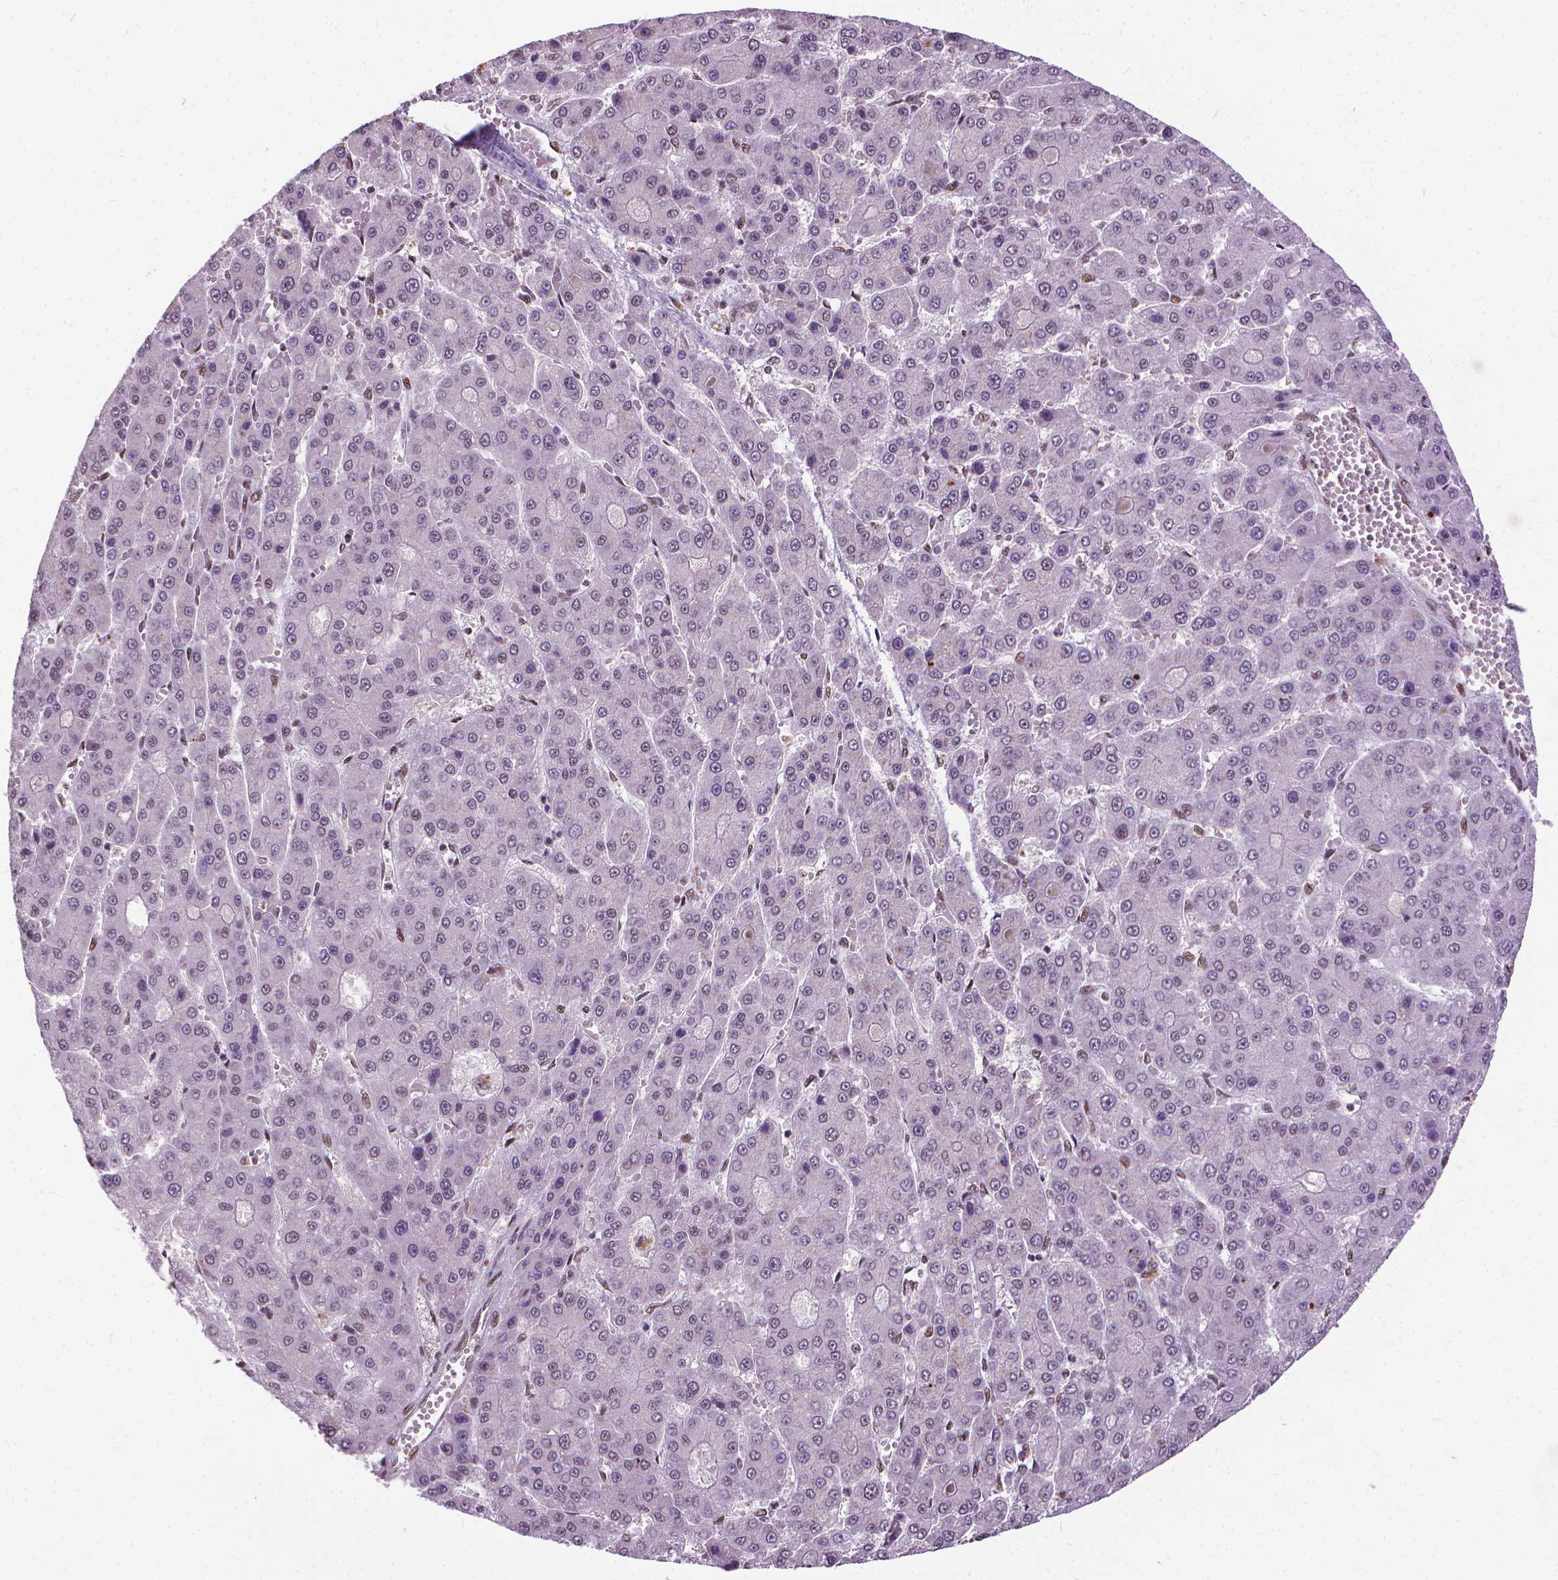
{"staining": {"intensity": "moderate", "quantity": "<25%", "location": "nuclear"}, "tissue": "liver cancer", "cell_type": "Tumor cells", "image_type": "cancer", "snomed": [{"axis": "morphology", "description": "Carcinoma, Hepatocellular, NOS"}, {"axis": "topography", "description": "Liver"}], "caption": "IHC image of liver hepatocellular carcinoma stained for a protein (brown), which demonstrates low levels of moderate nuclear expression in about <25% of tumor cells.", "gene": "AKAP8", "patient": {"sex": "male", "age": 70}}